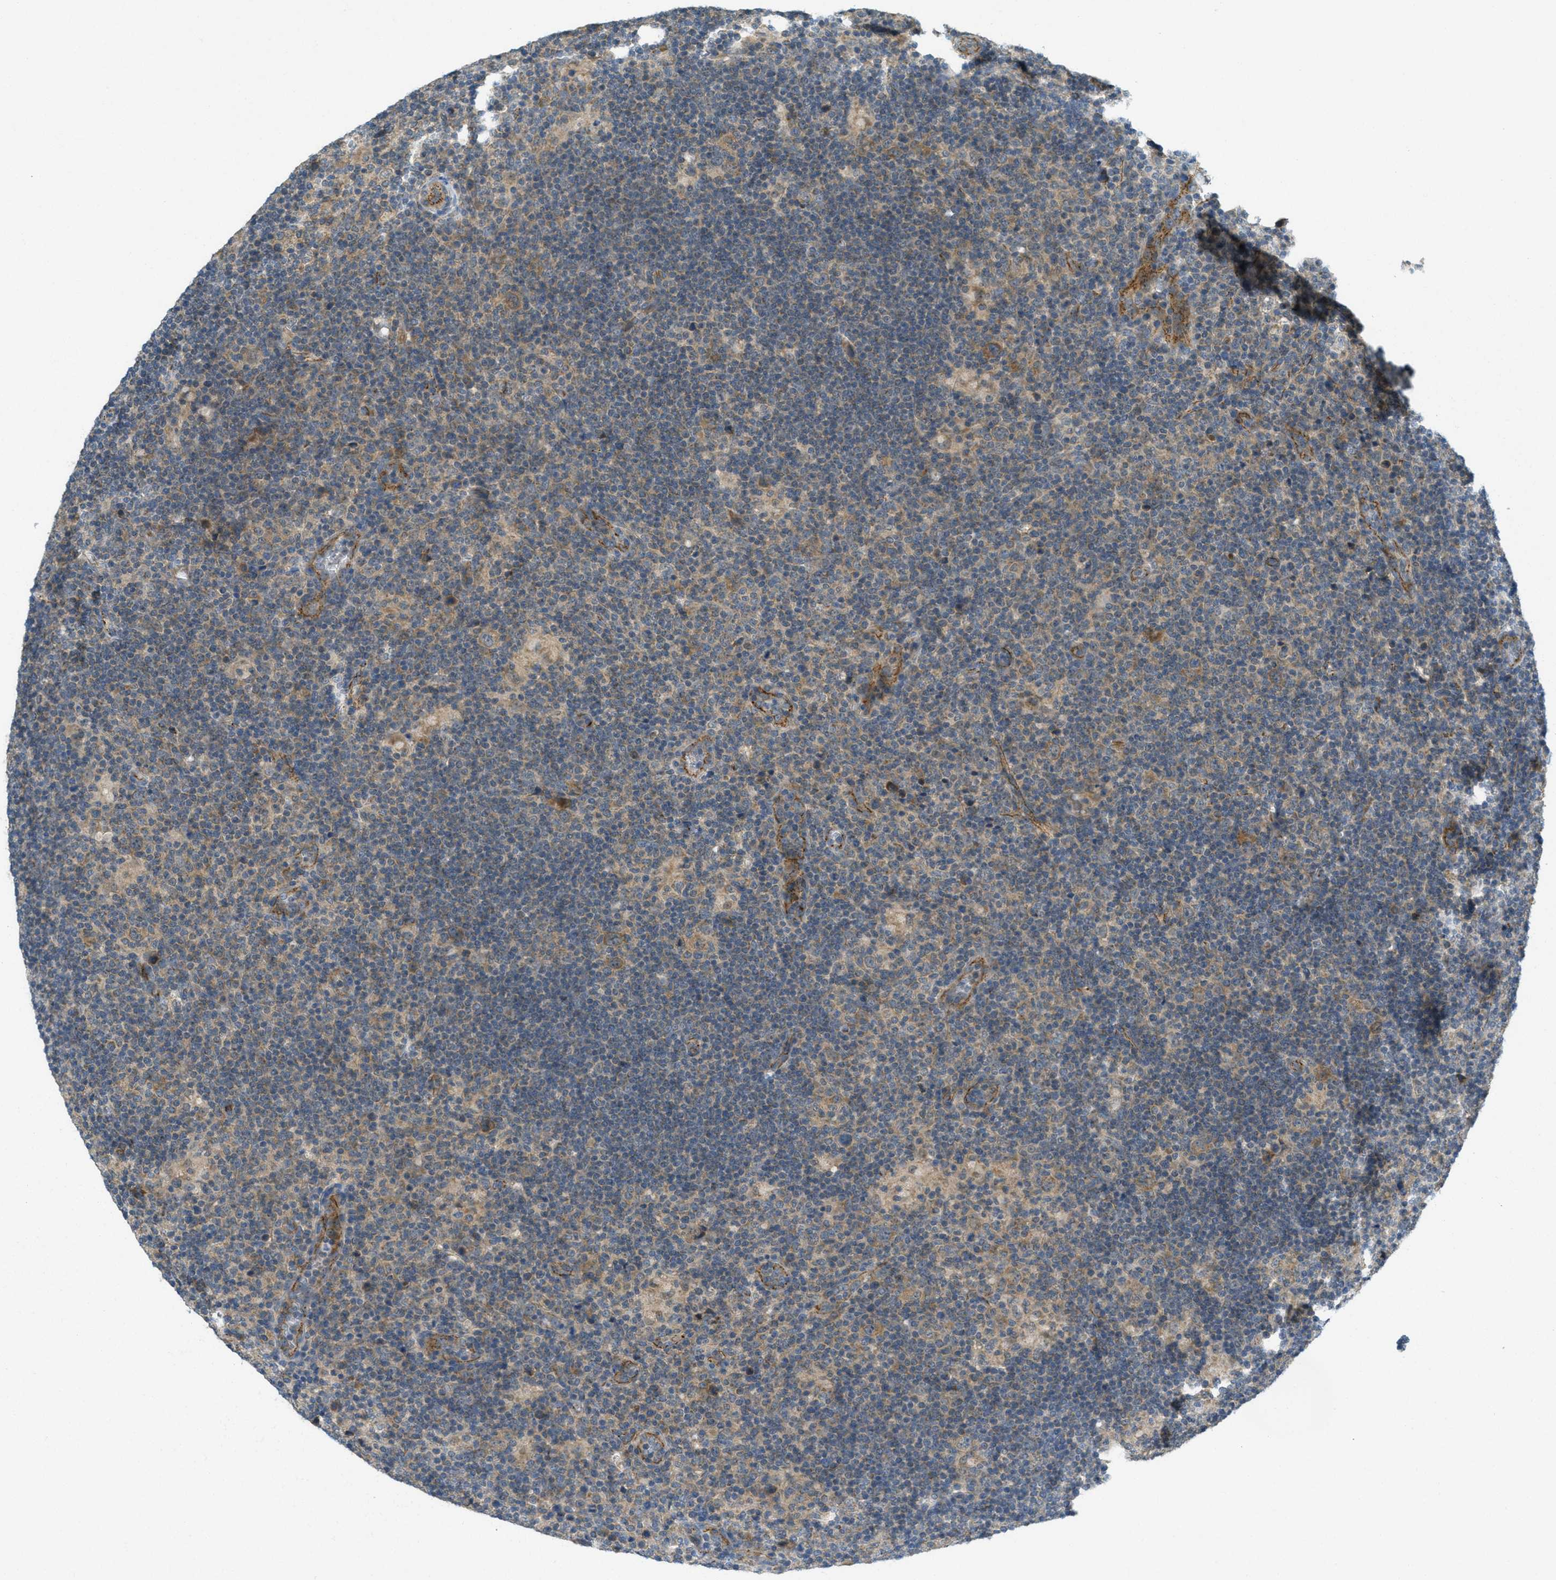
{"staining": {"intensity": "moderate", "quantity": ">75%", "location": "cytoplasmic/membranous"}, "tissue": "lymphoma", "cell_type": "Tumor cells", "image_type": "cancer", "snomed": [{"axis": "morphology", "description": "Hodgkin's disease, NOS"}, {"axis": "topography", "description": "Lymph node"}], "caption": "Hodgkin's disease stained with DAB (3,3'-diaminobenzidine) immunohistochemistry reveals medium levels of moderate cytoplasmic/membranous staining in approximately >75% of tumor cells.", "gene": "JCAD", "patient": {"sex": "female", "age": 57}}